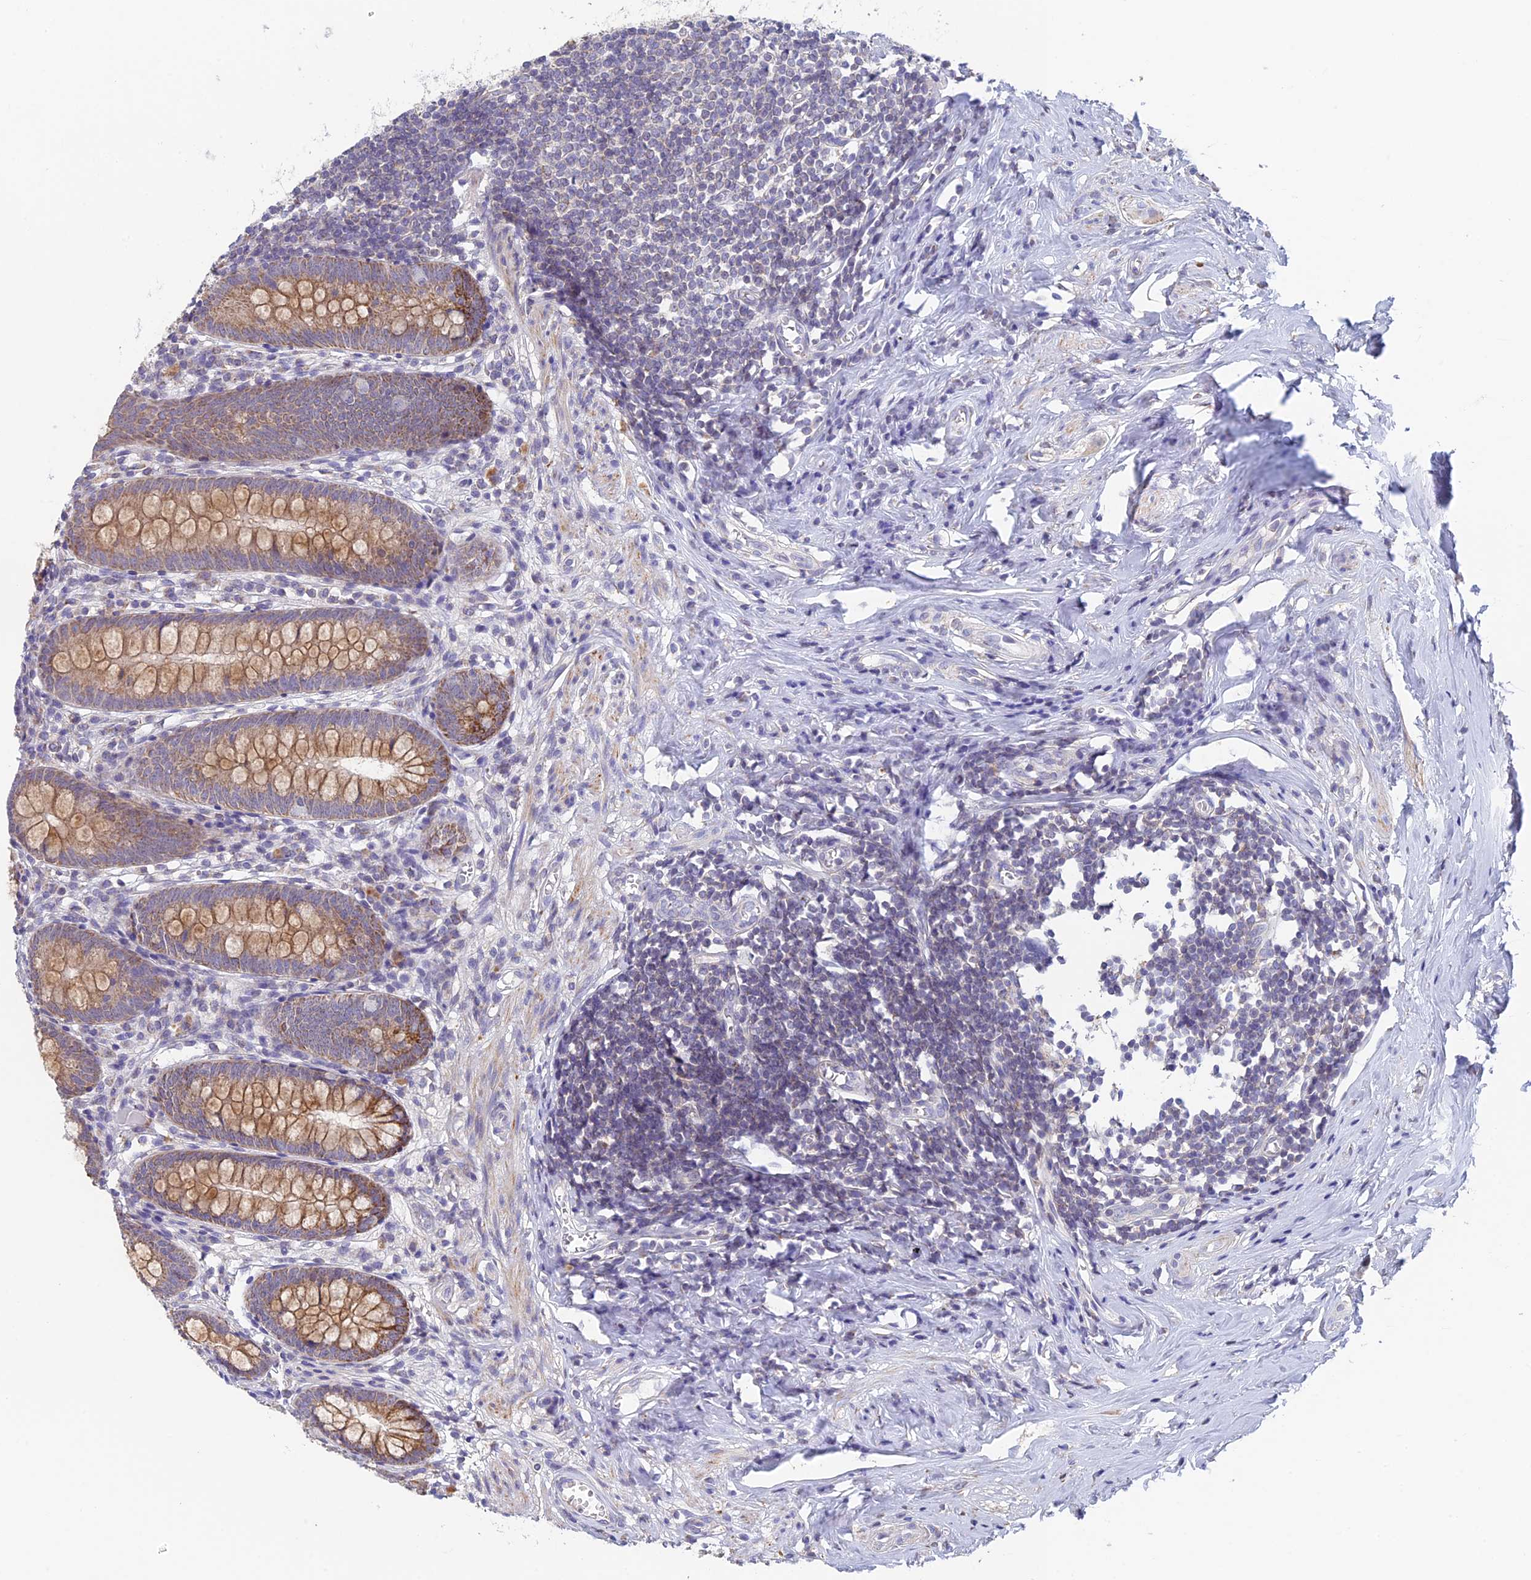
{"staining": {"intensity": "moderate", "quantity": ">75%", "location": "cytoplasmic/membranous"}, "tissue": "appendix", "cell_type": "Glandular cells", "image_type": "normal", "snomed": [{"axis": "morphology", "description": "Normal tissue, NOS"}, {"axis": "topography", "description": "Appendix"}], "caption": "Immunohistochemistry (DAB (3,3'-diaminobenzidine)) staining of unremarkable human appendix exhibits moderate cytoplasmic/membranous protein expression in approximately >75% of glandular cells. The protein of interest is shown in brown color, while the nuclei are stained blue.", "gene": "REXO5", "patient": {"sex": "female", "age": 51}}